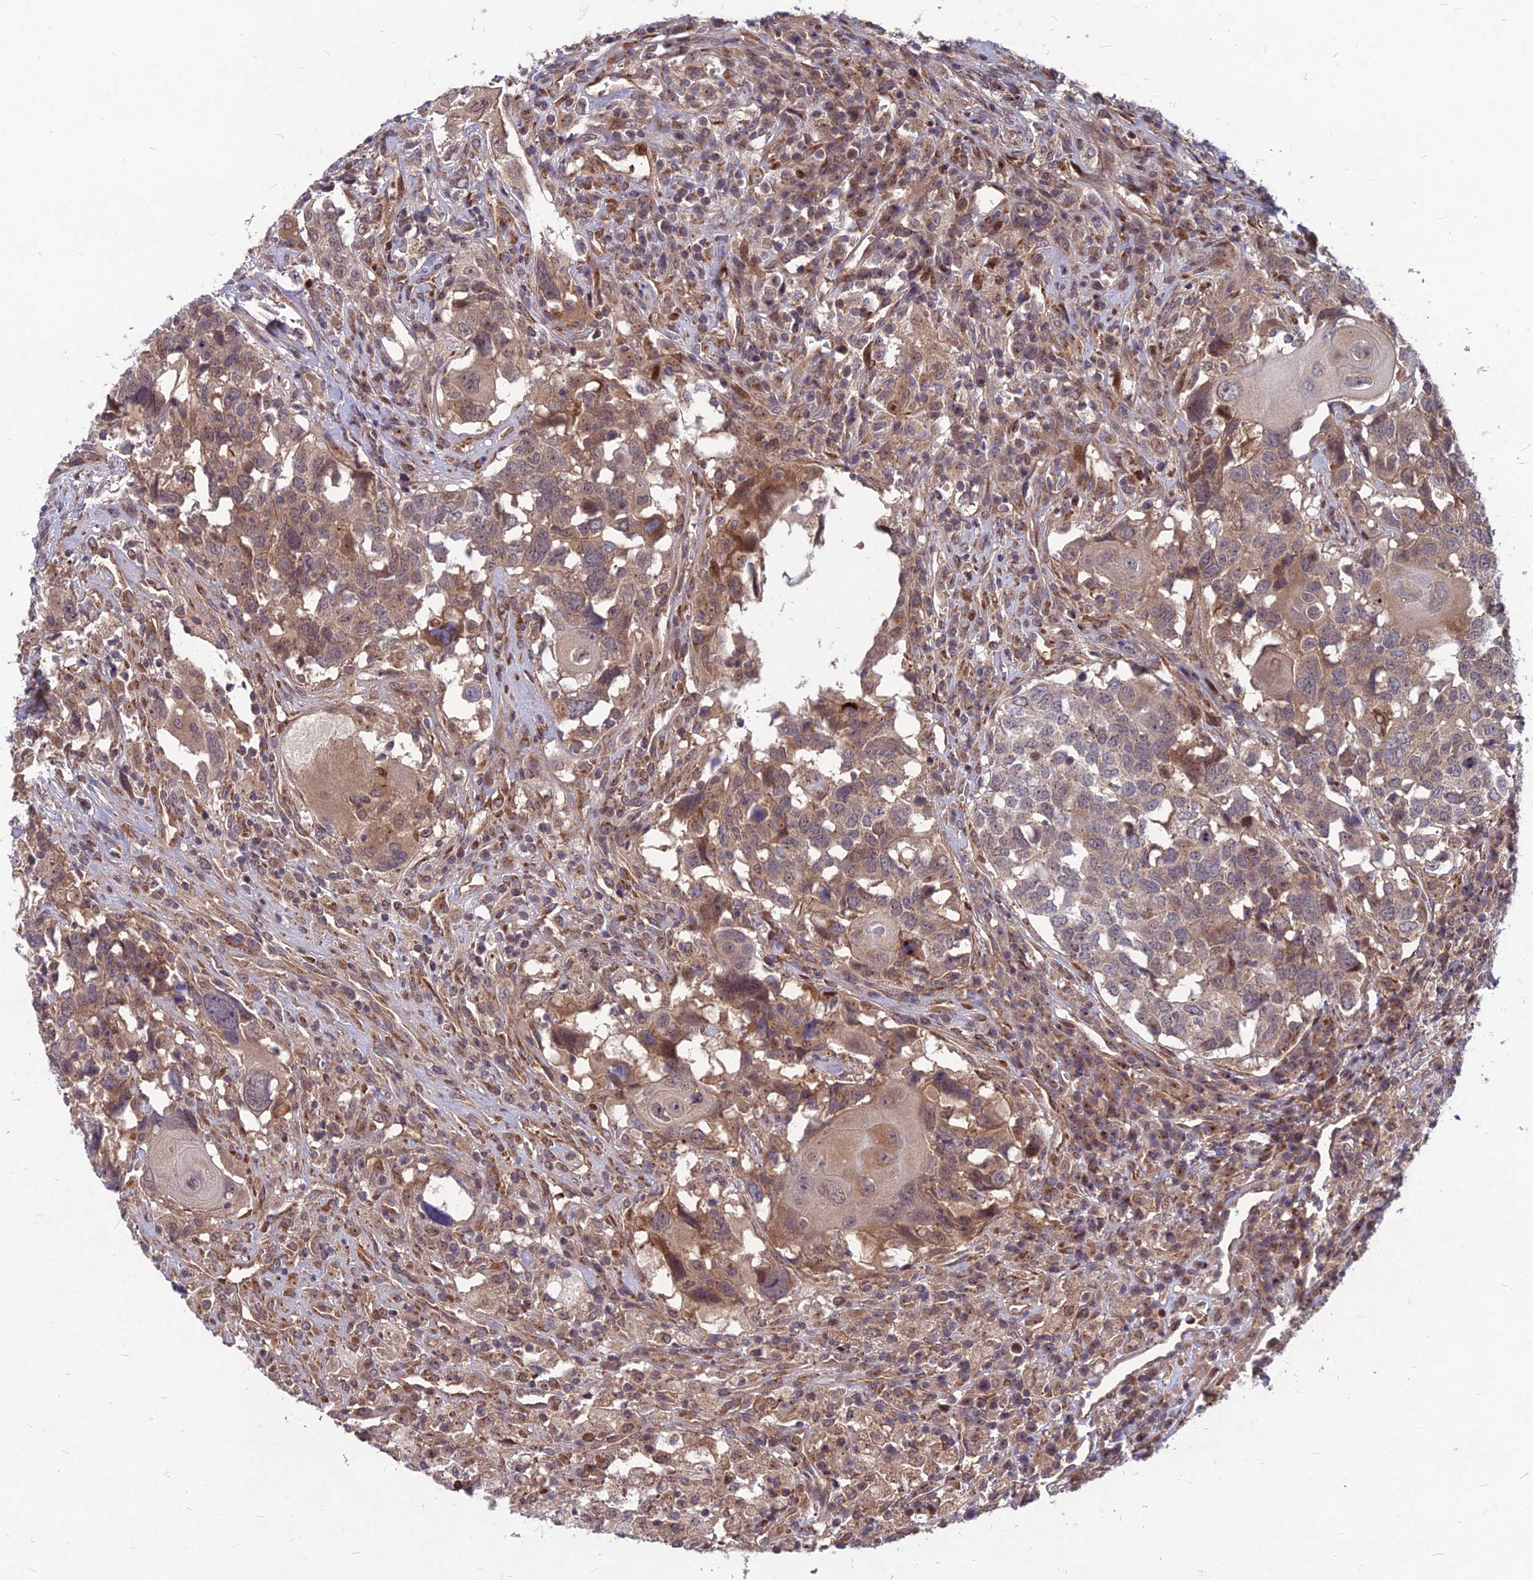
{"staining": {"intensity": "moderate", "quantity": "<25%", "location": "cytoplasmic/membranous"}, "tissue": "head and neck cancer", "cell_type": "Tumor cells", "image_type": "cancer", "snomed": [{"axis": "morphology", "description": "Squamous cell carcinoma, NOS"}, {"axis": "topography", "description": "Head-Neck"}], "caption": "The histopathology image demonstrates a brown stain indicating the presence of a protein in the cytoplasmic/membranous of tumor cells in head and neck cancer.", "gene": "MFSD8", "patient": {"sex": "male", "age": 66}}